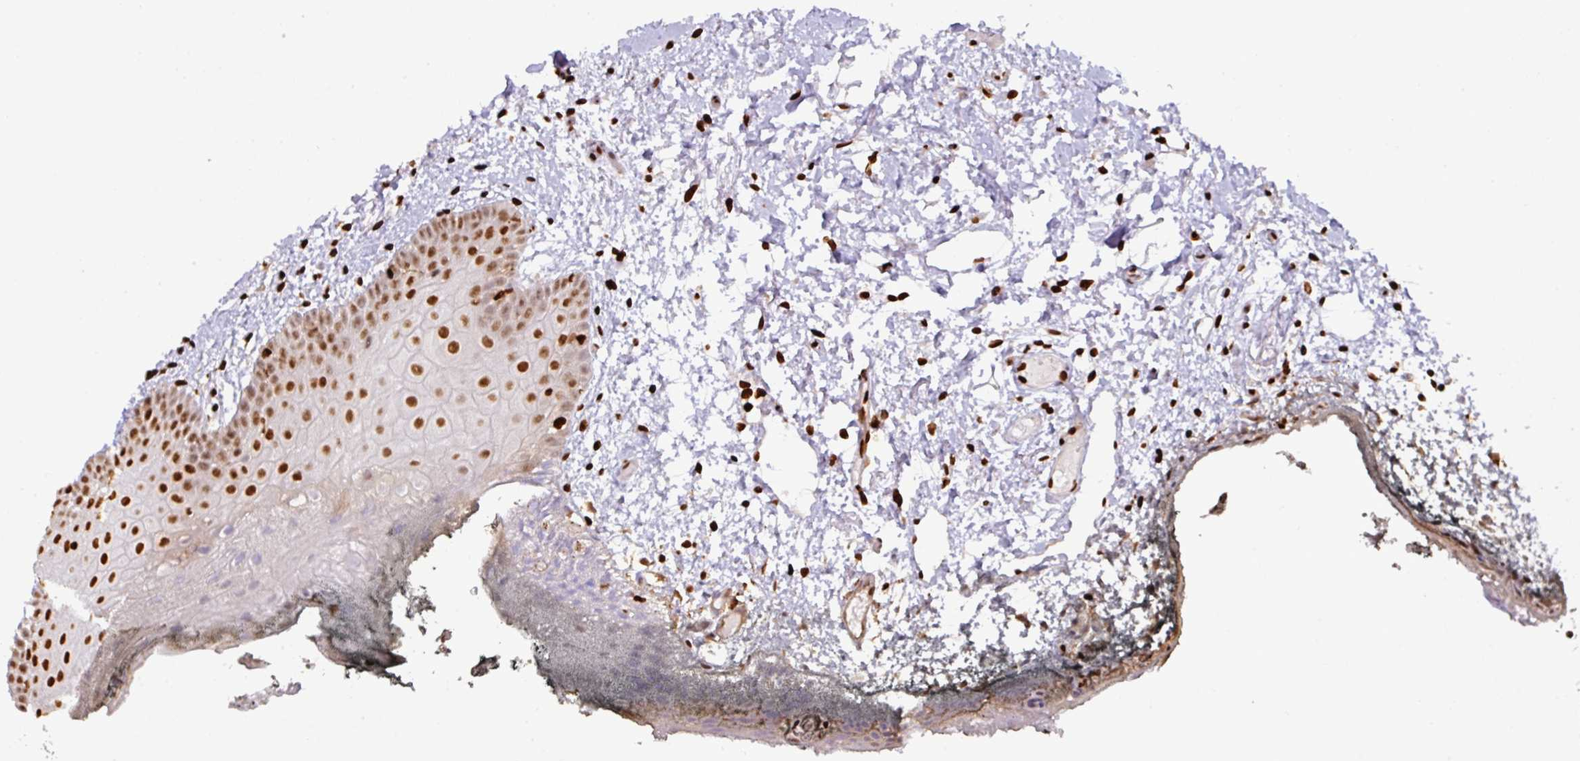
{"staining": {"intensity": "strong", "quantity": "25%-75%", "location": "nuclear"}, "tissue": "oral mucosa", "cell_type": "Squamous epithelial cells", "image_type": "normal", "snomed": [{"axis": "morphology", "description": "Normal tissue, NOS"}, {"axis": "morphology", "description": "Squamous cell carcinoma, NOS"}, {"axis": "topography", "description": "Oral tissue"}, {"axis": "topography", "description": "Head-Neck"}], "caption": "About 25%-75% of squamous epithelial cells in benign oral mucosa display strong nuclear protein staining as visualized by brown immunohistochemical staining.", "gene": "SAMHD1", "patient": {"sex": "female", "age": 81}}